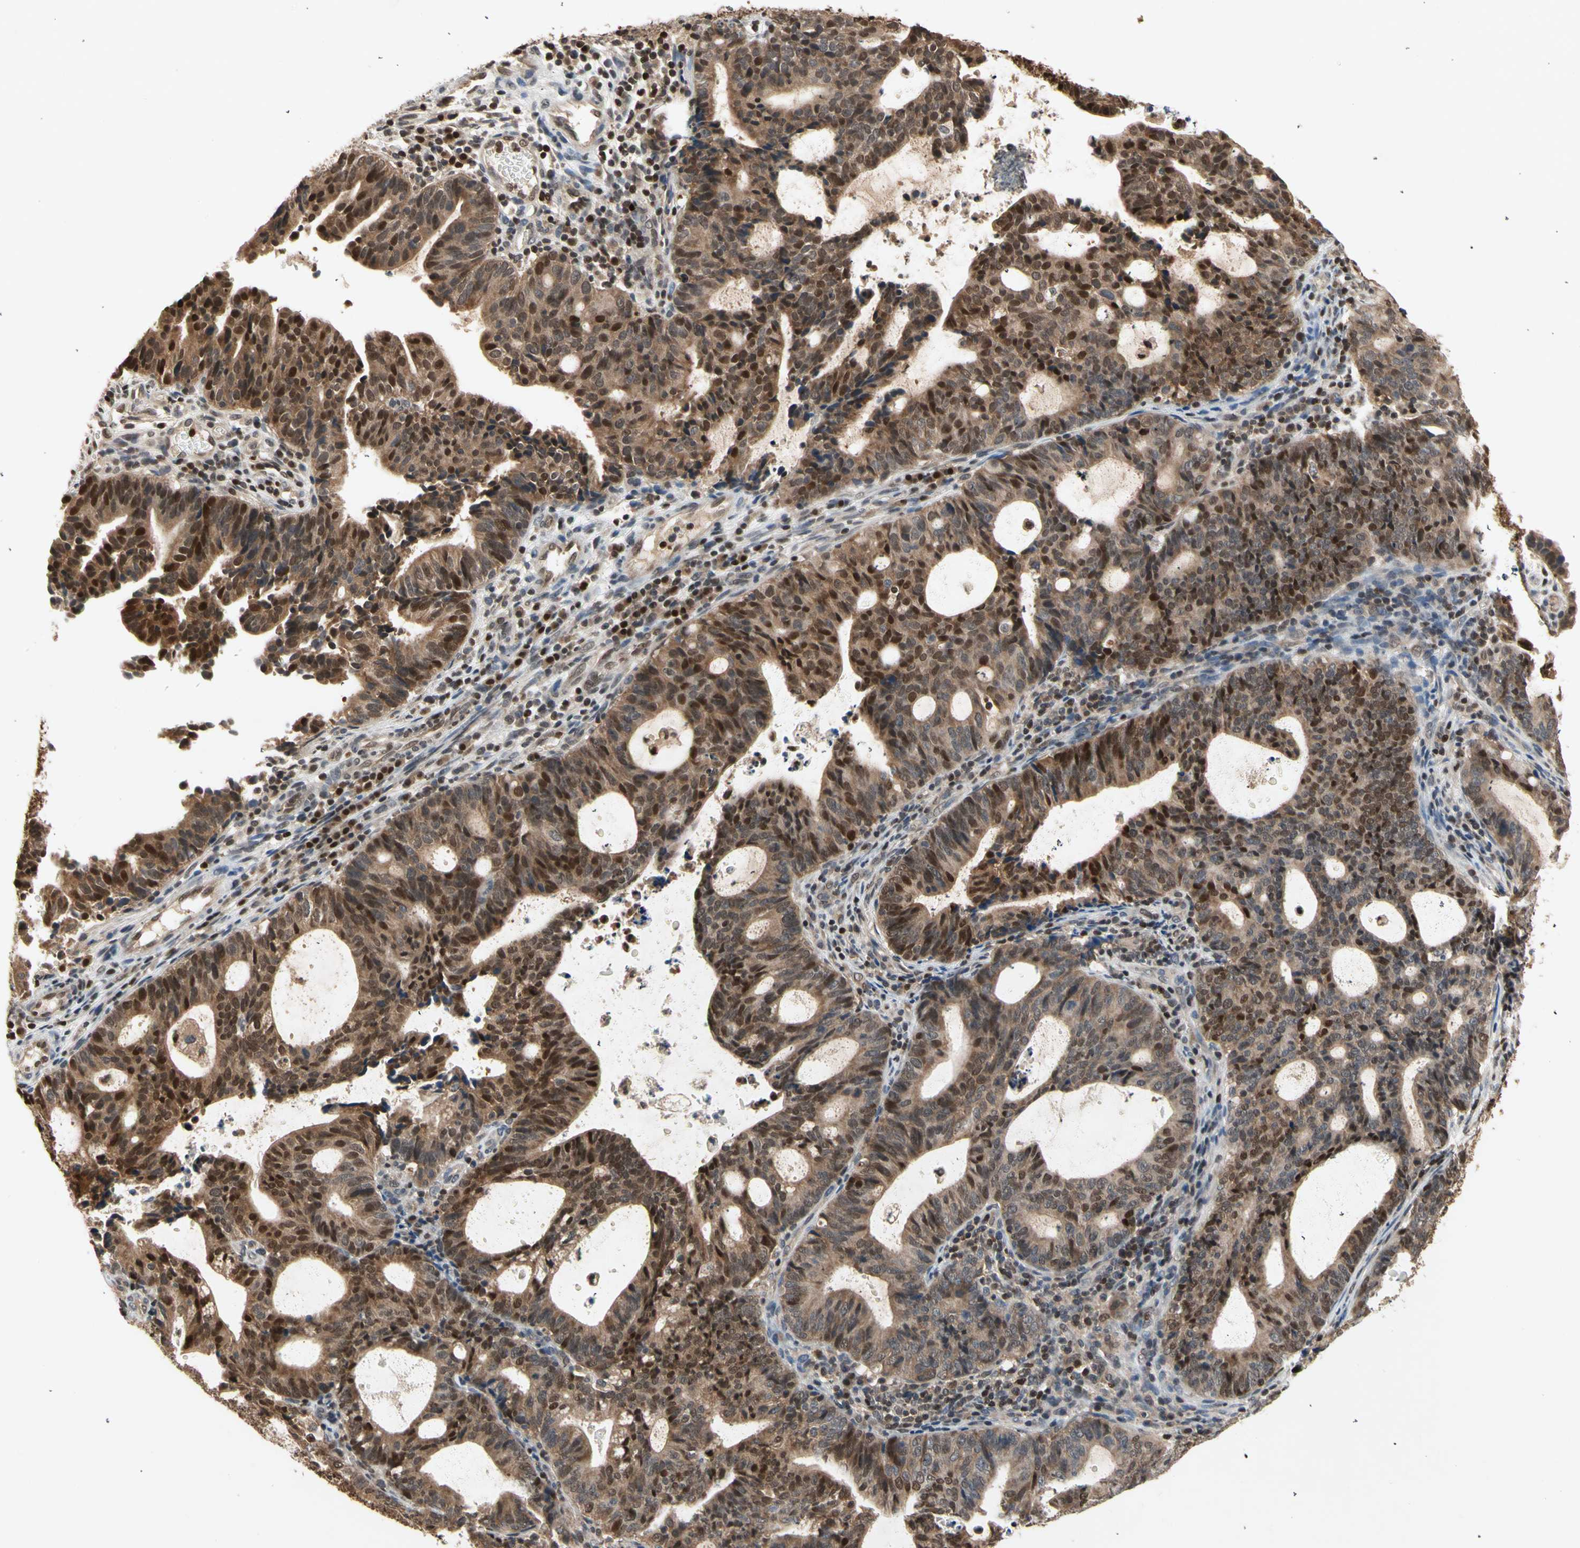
{"staining": {"intensity": "moderate", "quantity": ">75%", "location": "cytoplasmic/membranous,nuclear"}, "tissue": "endometrial cancer", "cell_type": "Tumor cells", "image_type": "cancer", "snomed": [{"axis": "morphology", "description": "Adenocarcinoma, NOS"}, {"axis": "topography", "description": "Uterus"}], "caption": "The micrograph demonstrates immunohistochemical staining of endometrial cancer (adenocarcinoma). There is moderate cytoplasmic/membranous and nuclear positivity is identified in about >75% of tumor cells. (Brightfield microscopy of DAB IHC at high magnification).", "gene": "GSR", "patient": {"sex": "female", "age": 83}}